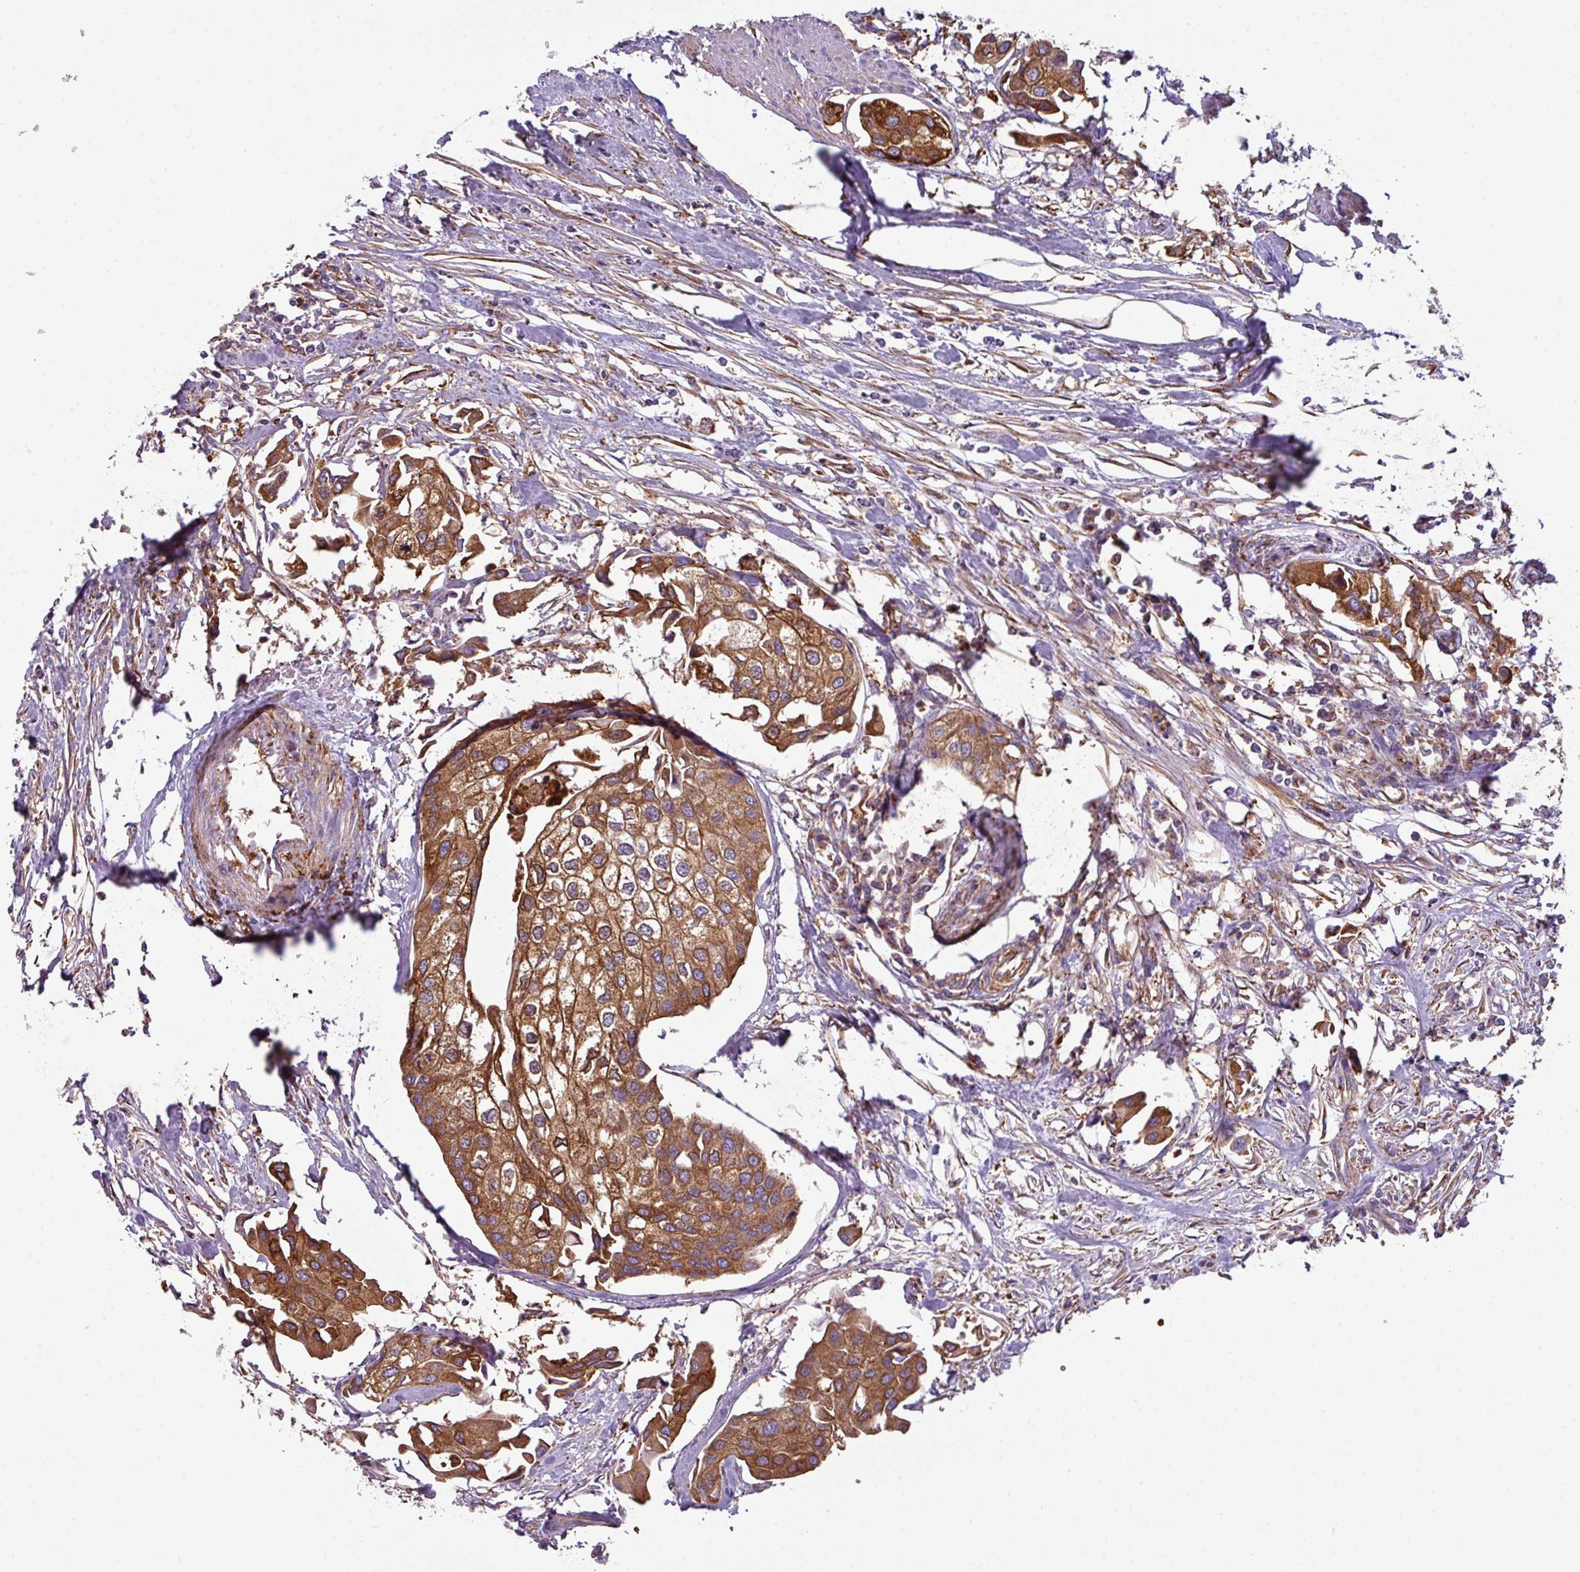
{"staining": {"intensity": "moderate", "quantity": ">75%", "location": "cytoplasmic/membranous"}, "tissue": "urothelial cancer", "cell_type": "Tumor cells", "image_type": "cancer", "snomed": [{"axis": "morphology", "description": "Urothelial carcinoma, High grade"}, {"axis": "topography", "description": "Urinary bladder"}], "caption": "A brown stain labels moderate cytoplasmic/membranous staining of a protein in human urothelial carcinoma (high-grade) tumor cells.", "gene": "XNDC1N", "patient": {"sex": "male", "age": 64}}